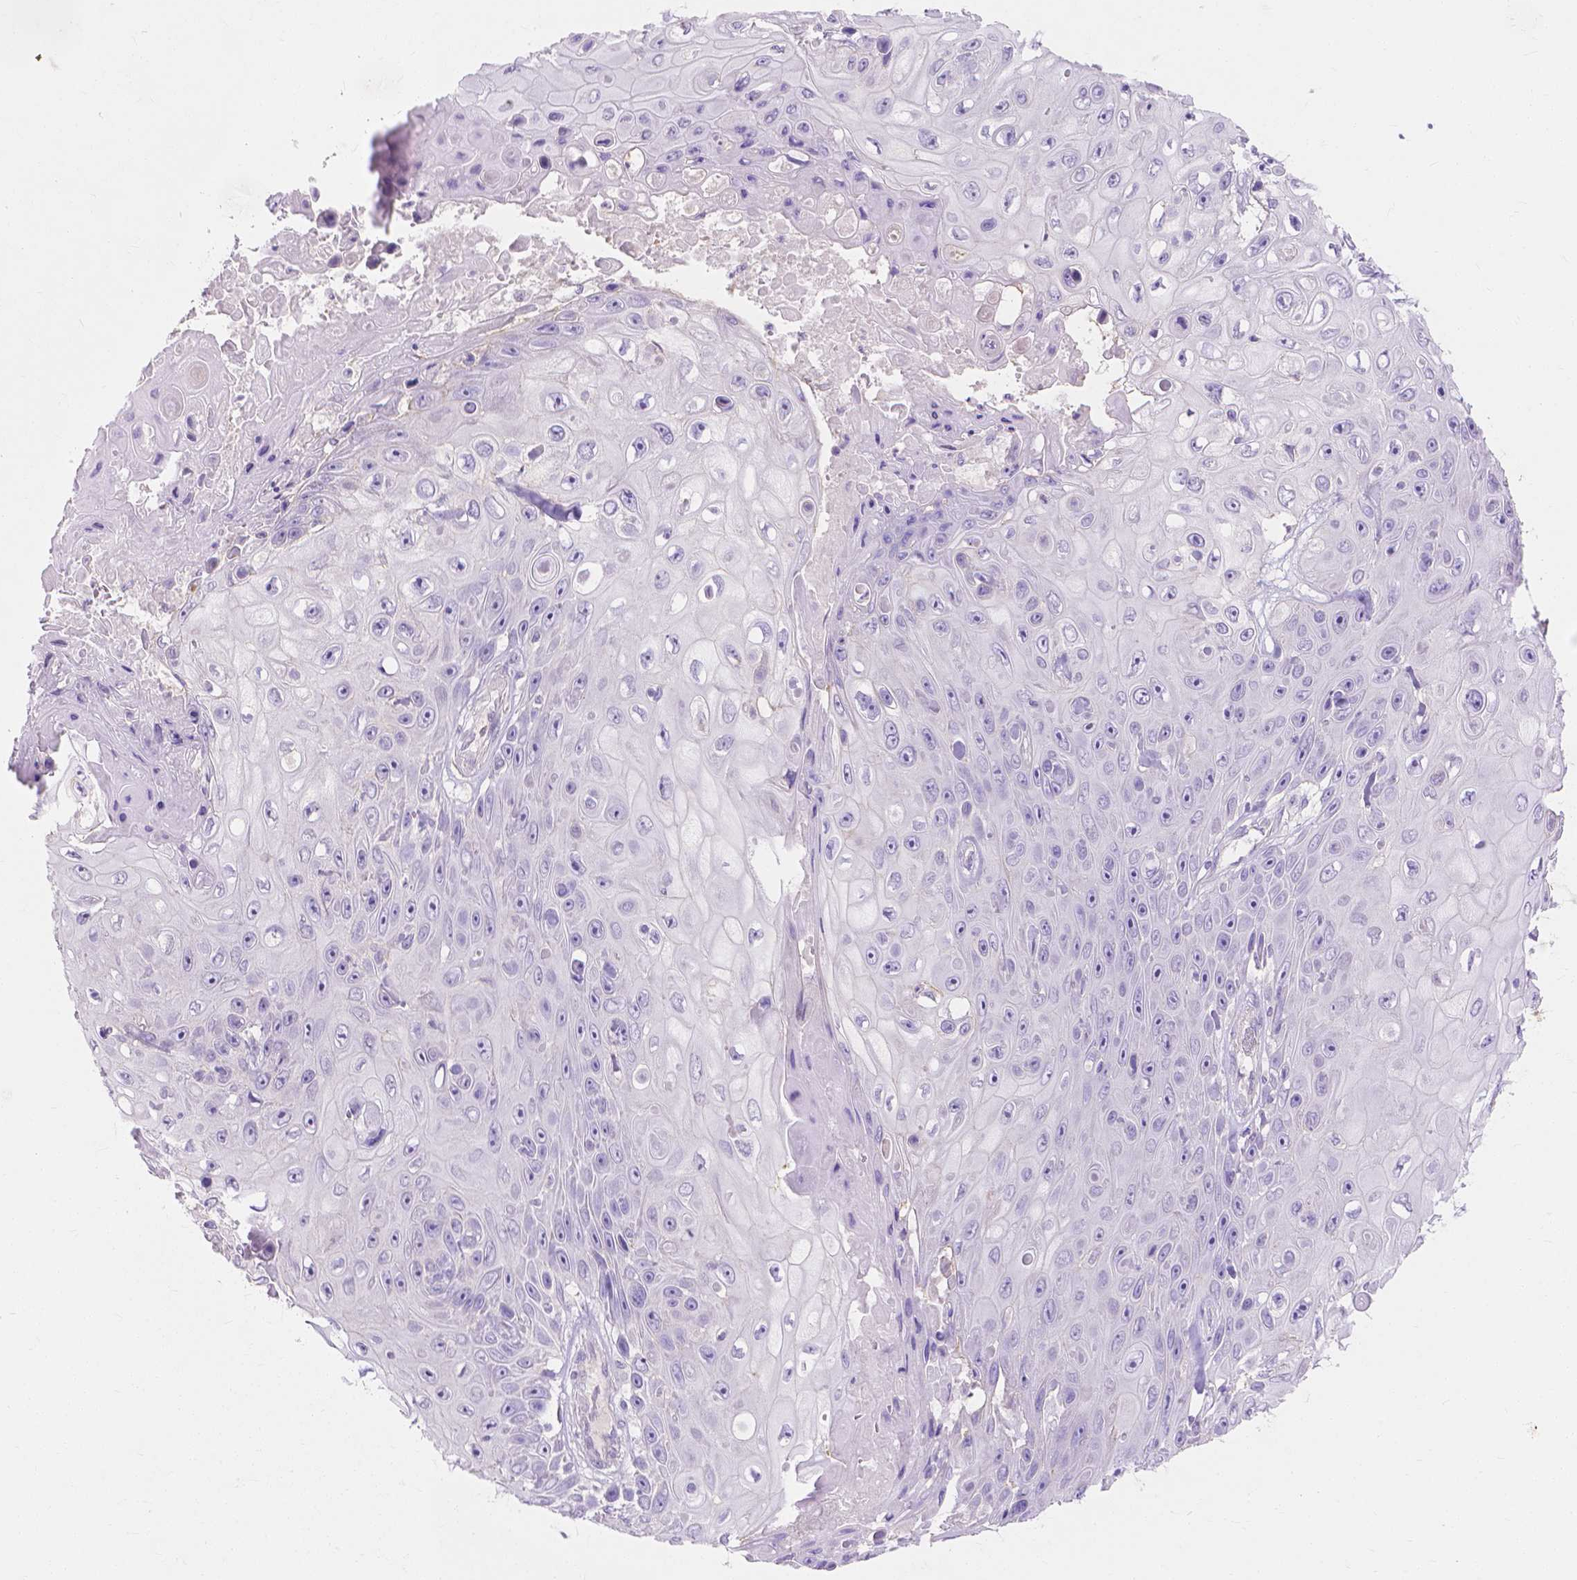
{"staining": {"intensity": "negative", "quantity": "none", "location": "none"}, "tissue": "skin cancer", "cell_type": "Tumor cells", "image_type": "cancer", "snomed": [{"axis": "morphology", "description": "Squamous cell carcinoma, NOS"}, {"axis": "topography", "description": "Skin"}], "caption": "A photomicrograph of human skin squamous cell carcinoma is negative for staining in tumor cells.", "gene": "MBLAC1", "patient": {"sex": "male", "age": 82}}